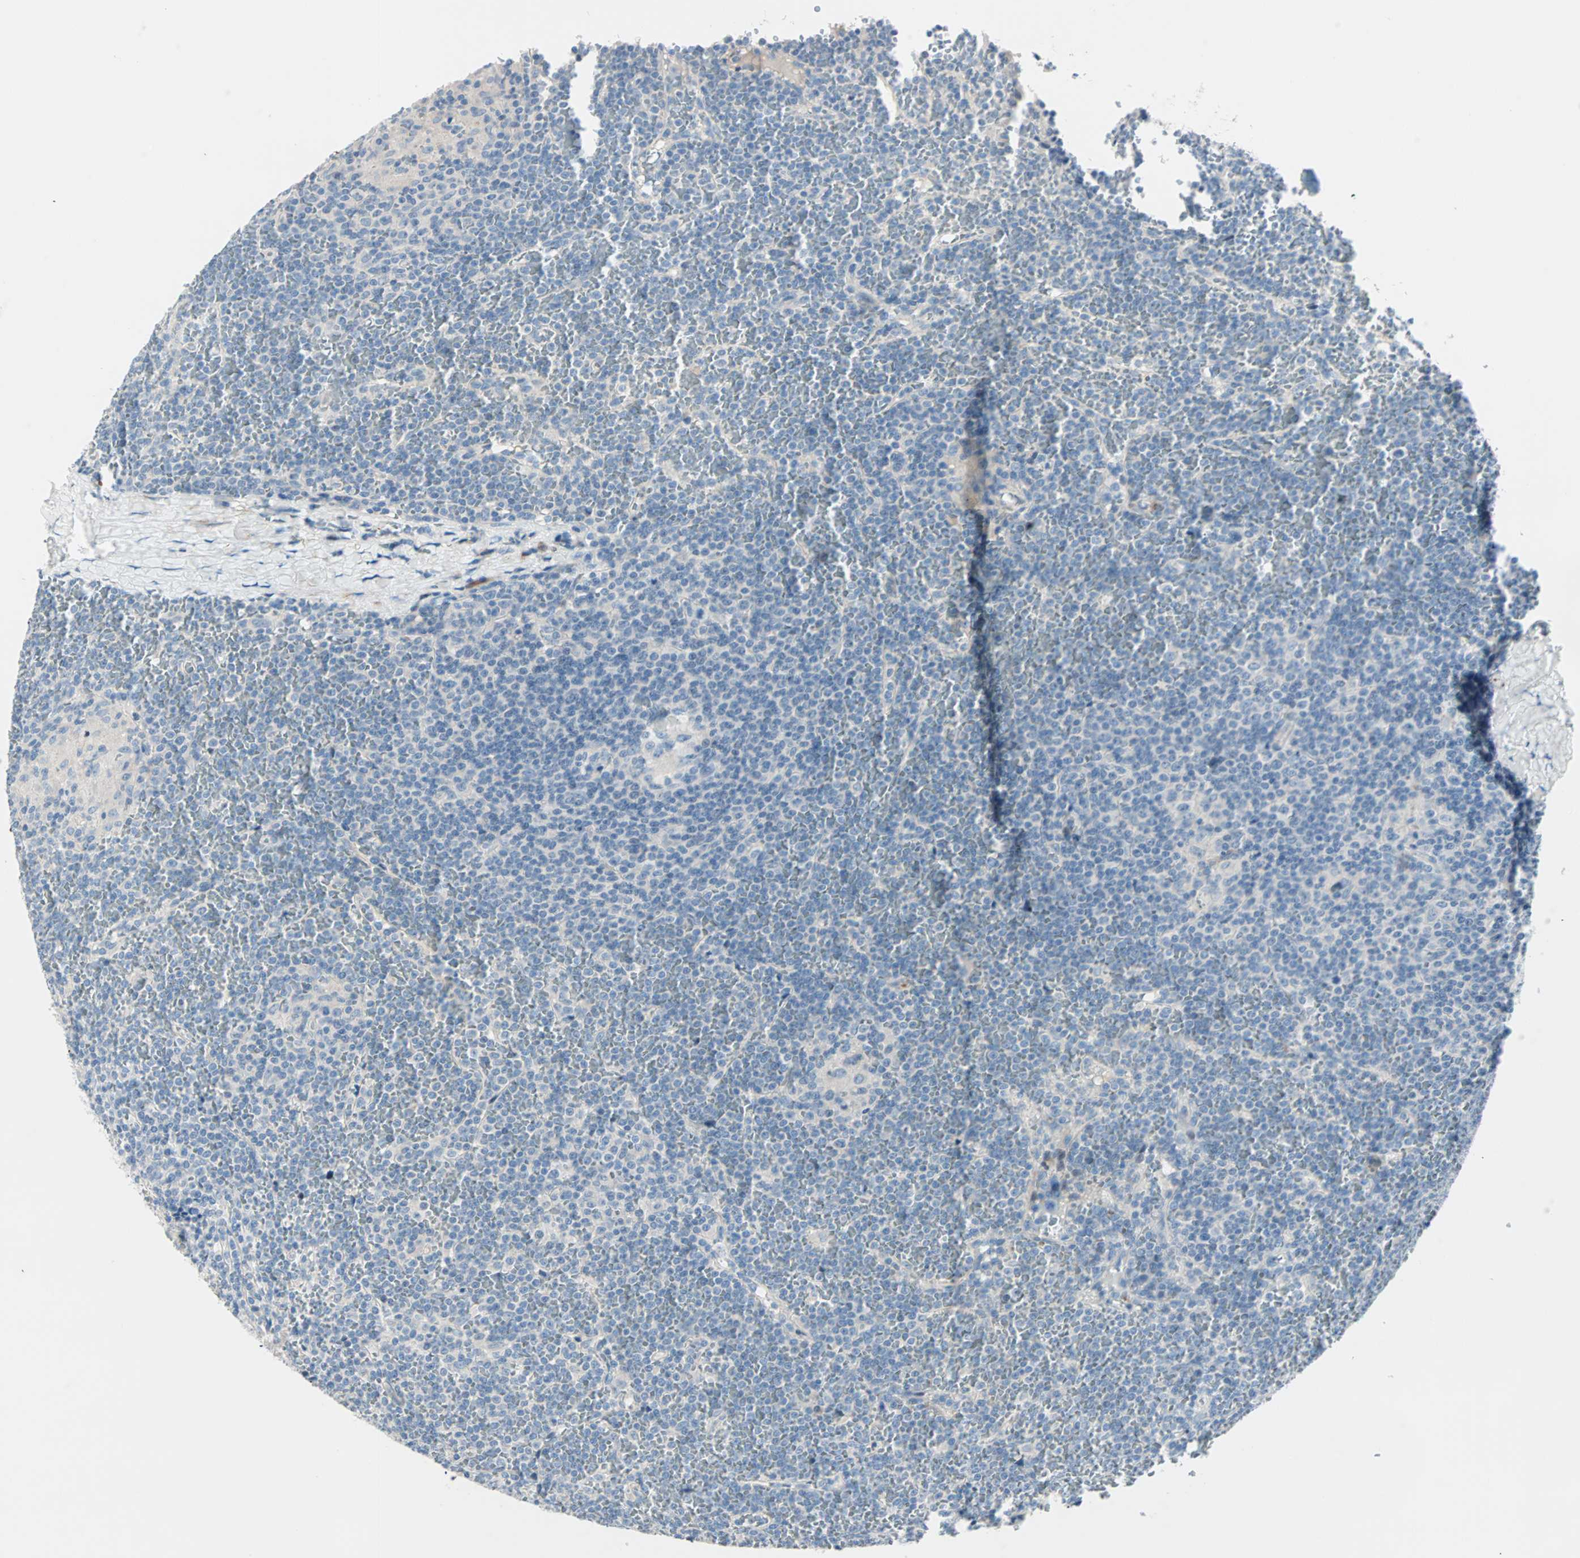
{"staining": {"intensity": "negative", "quantity": "none", "location": "none"}, "tissue": "lymphoma", "cell_type": "Tumor cells", "image_type": "cancer", "snomed": [{"axis": "morphology", "description": "Malignant lymphoma, non-Hodgkin's type, Low grade"}, {"axis": "topography", "description": "Spleen"}], "caption": "High power microscopy histopathology image of an IHC micrograph of low-grade malignant lymphoma, non-Hodgkin's type, revealing no significant expression in tumor cells.", "gene": "NEFH", "patient": {"sex": "female", "age": 19}}